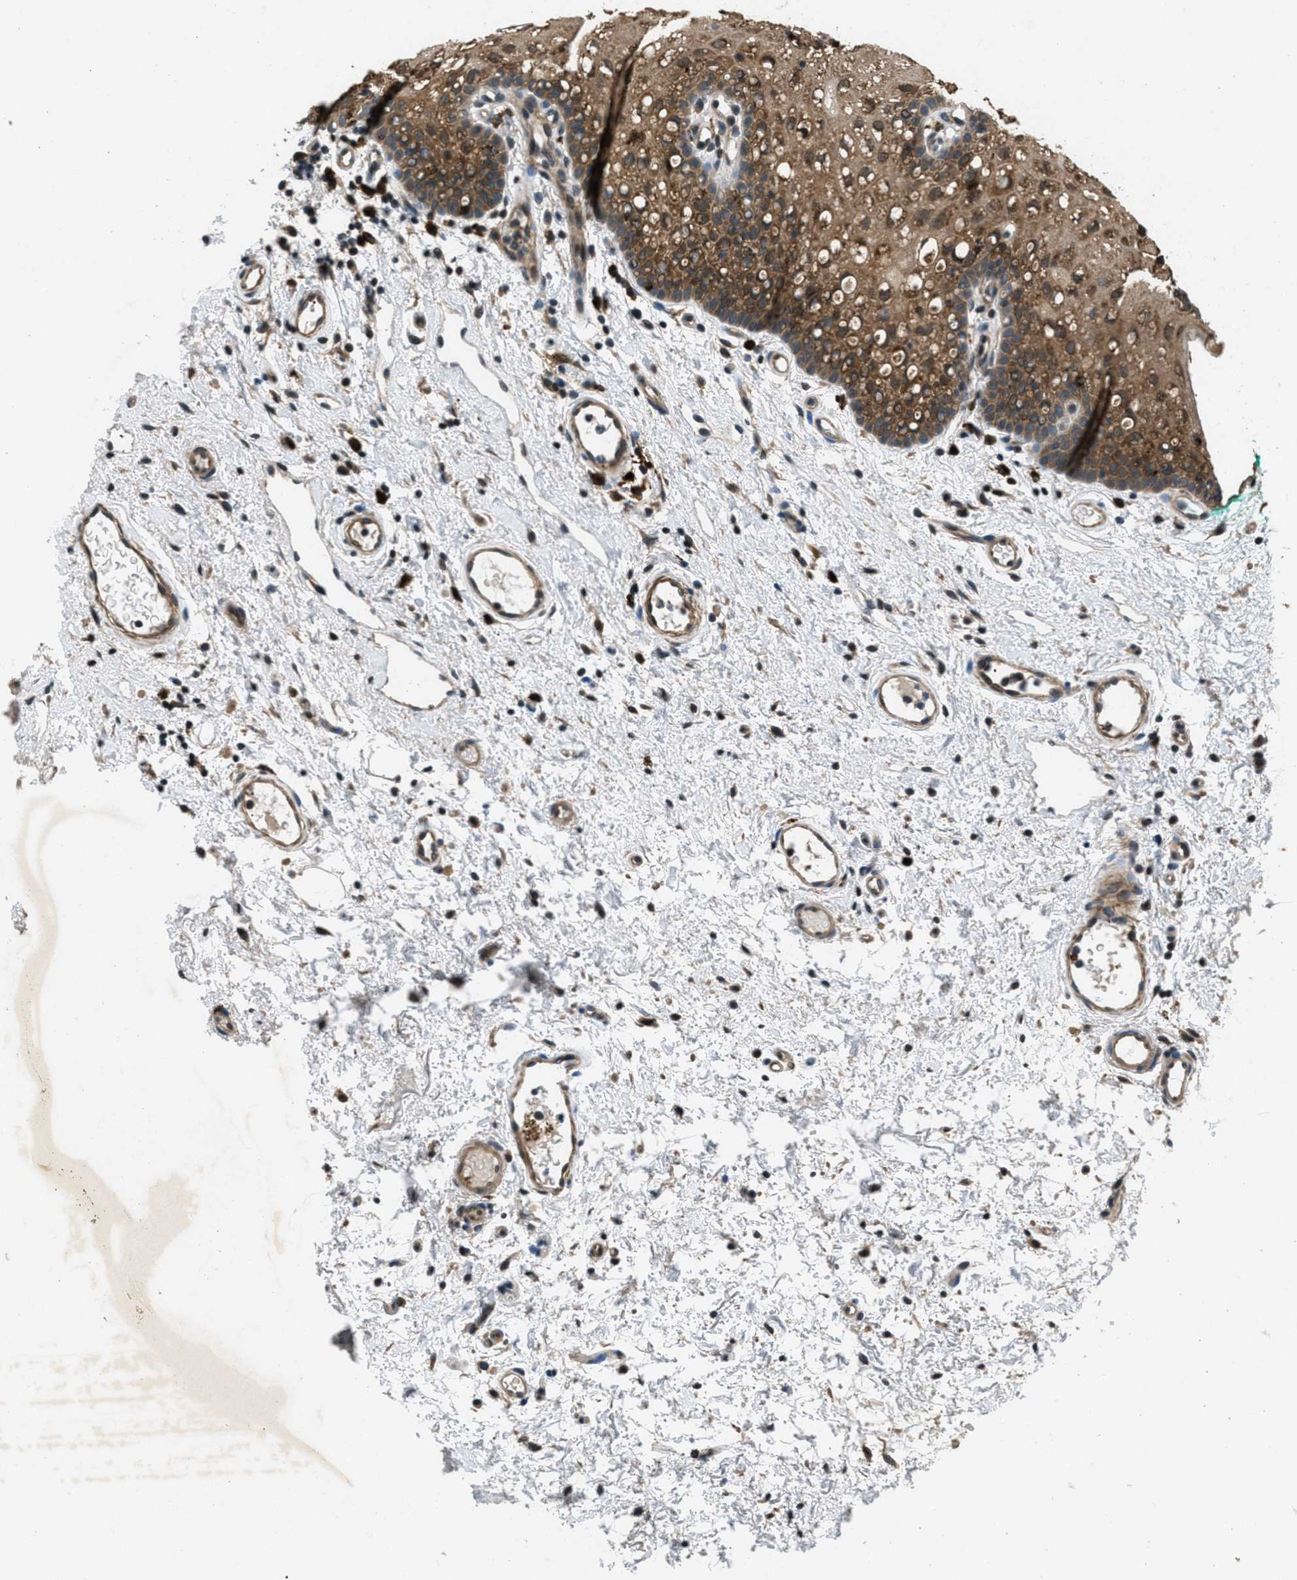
{"staining": {"intensity": "moderate", "quantity": ">75%", "location": "cytoplasmic/membranous"}, "tissue": "oral mucosa", "cell_type": "Squamous epithelial cells", "image_type": "normal", "snomed": [{"axis": "morphology", "description": "Normal tissue, NOS"}, {"axis": "morphology", "description": "Squamous cell carcinoma, NOS"}, {"axis": "topography", "description": "Oral tissue"}, {"axis": "topography", "description": "Salivary gland"}, {"axis": "topography", "description": "Head-Neck"}], "caption": "Moderate cytoplasmic/membranous positivity is present in approximately >75% of squamous epithelial cells in benign oral mucosa.", "gene": "EPSTI1", "patient": {"sex": "female", "age": 62}}